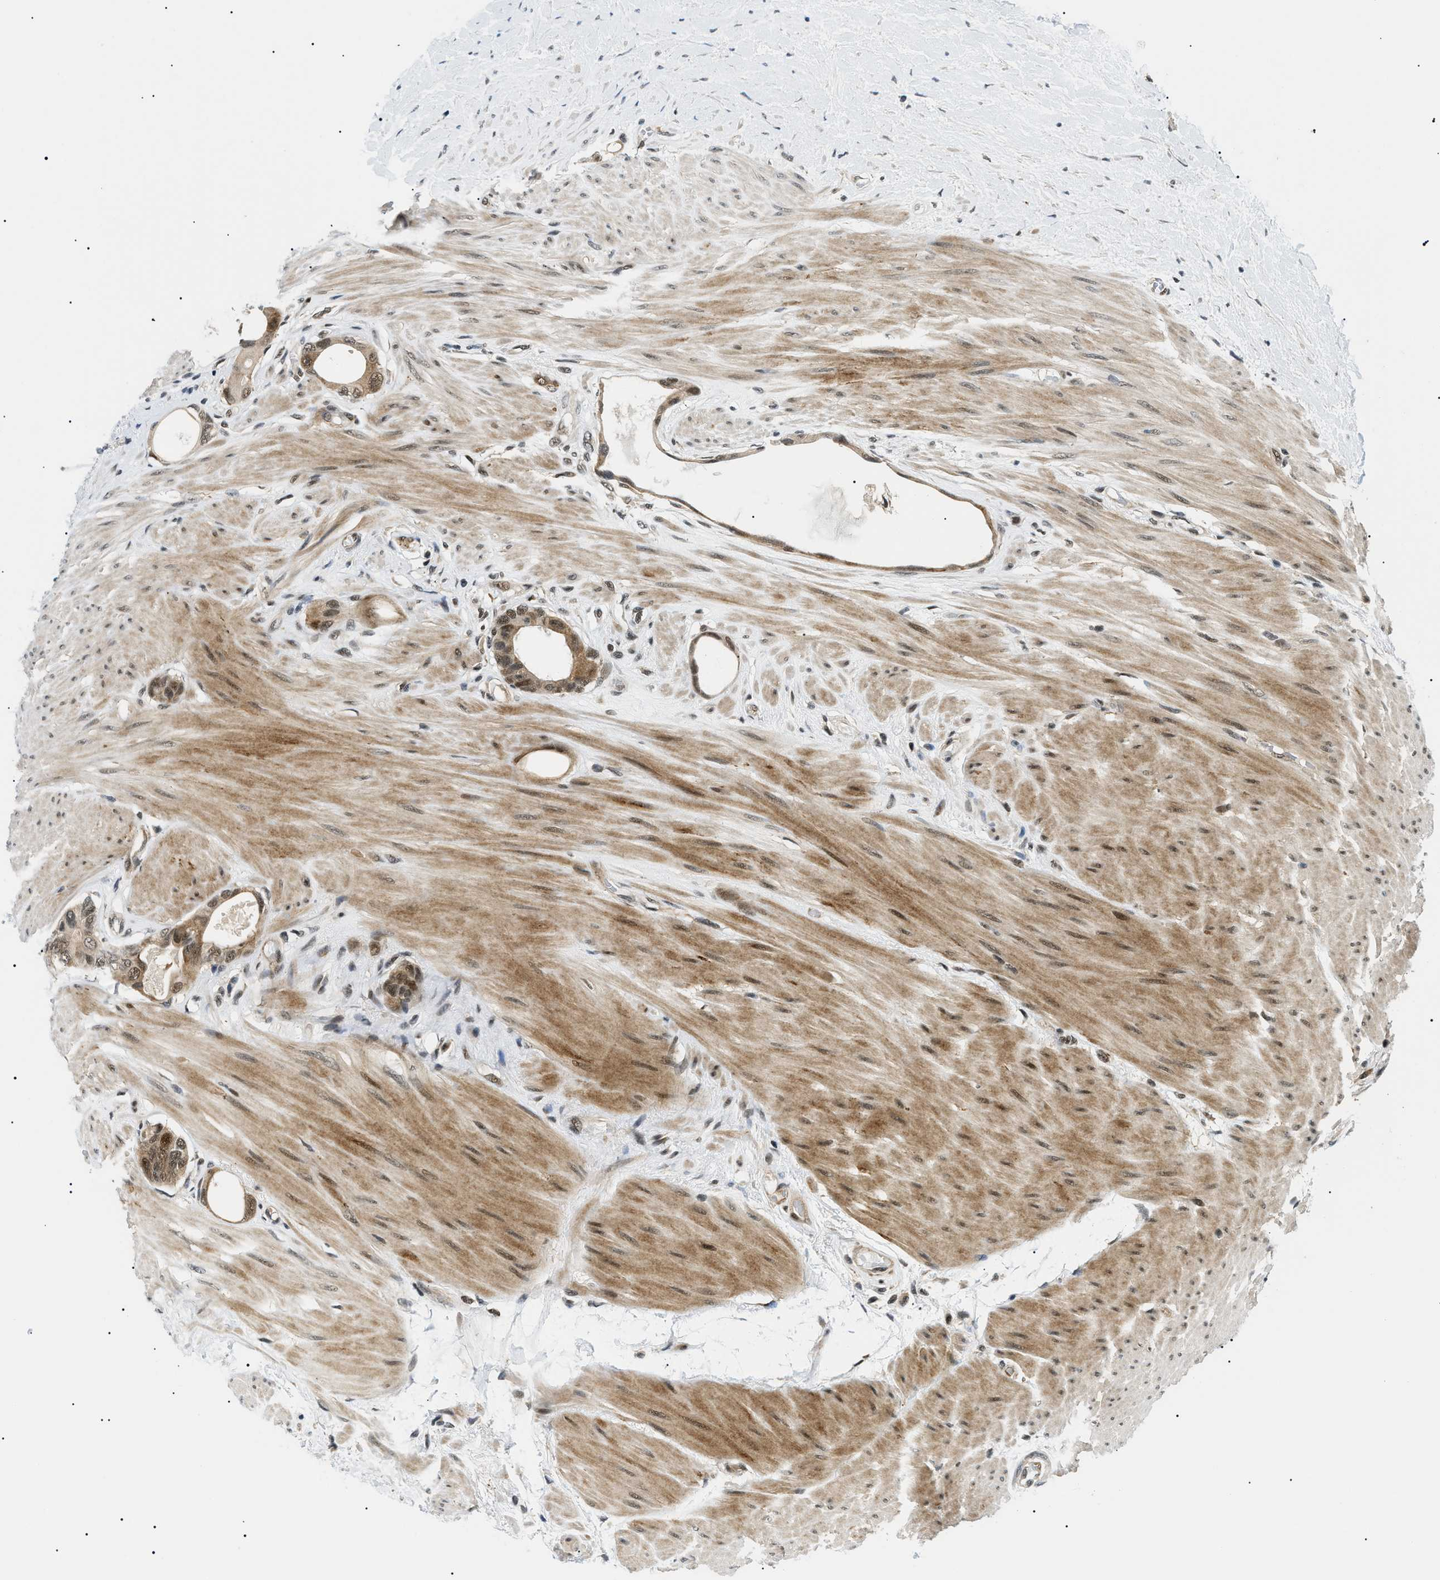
{"staining": {"intensity": "moderate", "quantity": ">75%", "location": "cytoplasmic/membranous,nuclear"}, "tissue": "colorectal cancer", "cell_type": "Tumor cells", "image_type": "cancer", "snomed": [{"axis": "morphology", "description": "Adenocarcinoma, NOS"}, {"axis": "topography", "description": "Rectum"}], "caption": "Immunohistochemical staining of human adenocarcinoma (colorectal) reveals moderate cytoplasmic/membranous and nuclear protein positivity in about >75% of tumor cells. The staining was performed using DAB (3,3'-diaminobenzidine) to visualize the protein expression in brown, while the nuclei were stained in blue with hematoxylin (Magnification: 20x).", "gene": "RBM15", "patient": {"sex": "male", "age": 51}}